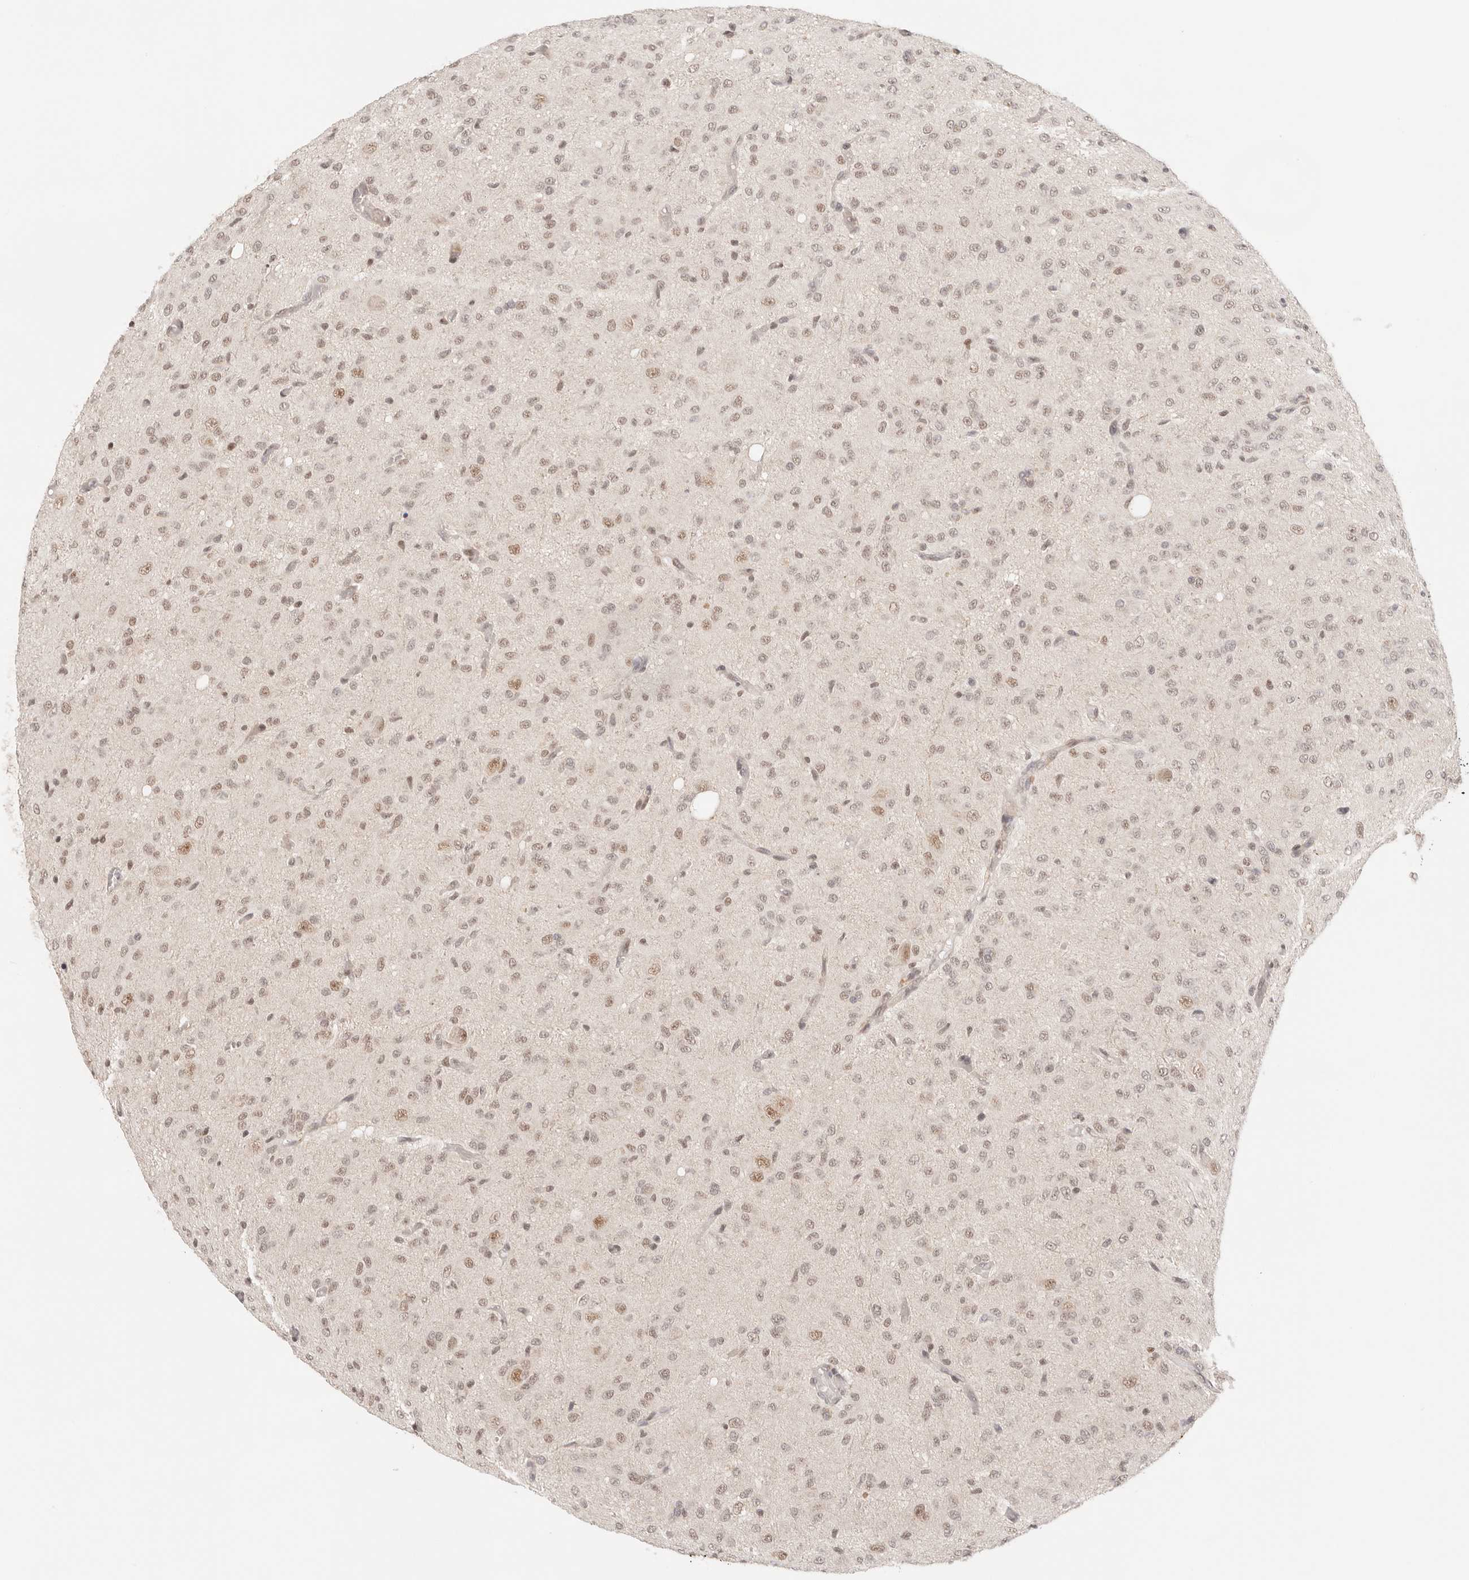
{"staining": {"intensity": "moderate", "quantity": "25%-75%", "location": "nuclear"}, "tissue": "glioma", "cell_type": "Tumor cells", "image_type": "cancer", "snomed": [{"axis": "morphology", "description": "Glioma, malignant, High grade"}, {"axis": "topography", "description": "Brain"}], "caption": "Glioma stained with a brown dye shows moderate nuclear positive staining in approximately 25%-75% of tumor cells.", "gene": "GTF2E2", "patient": {"sex": "female", "age": 59}}